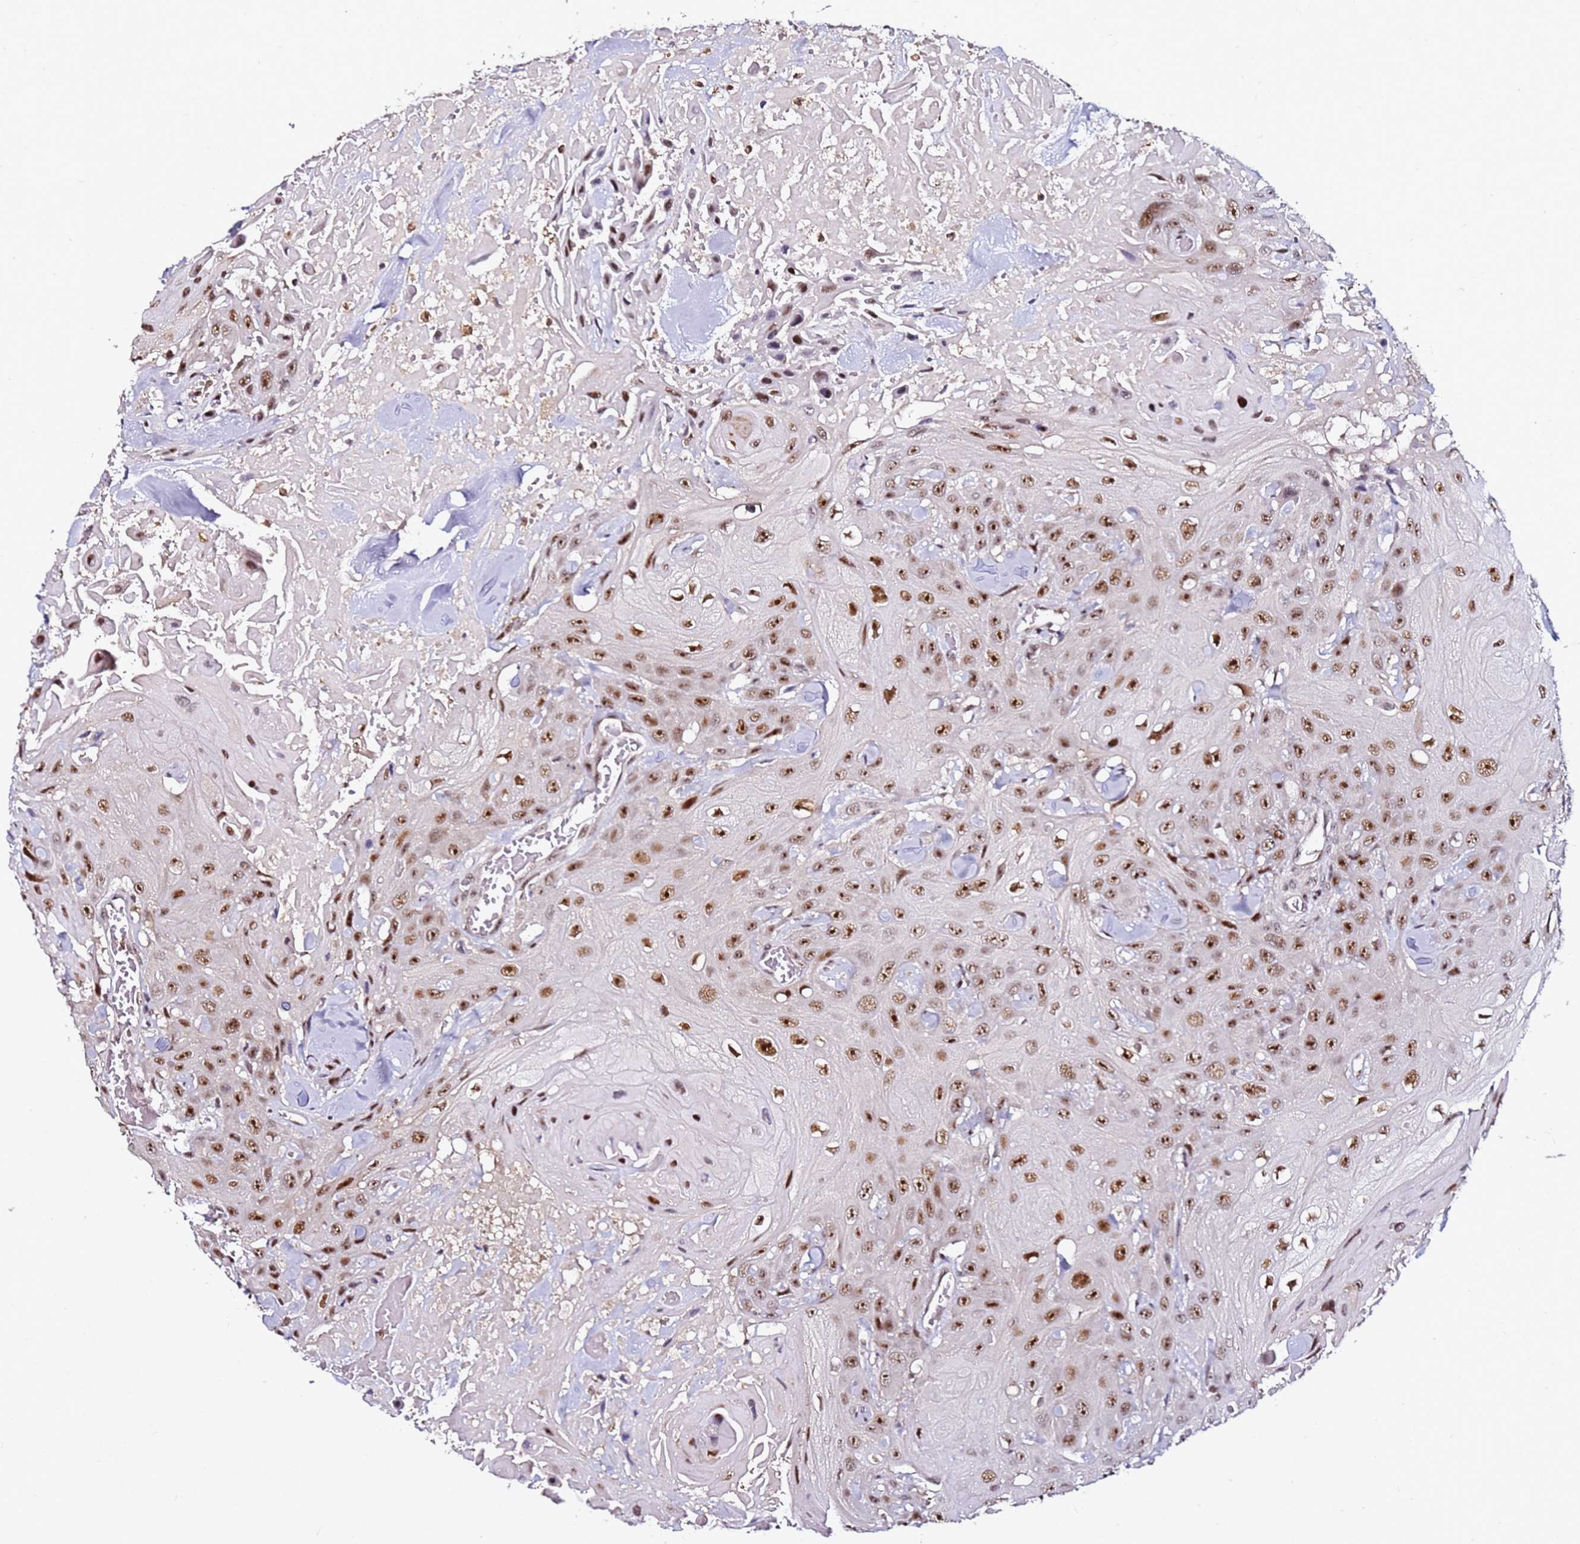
{"staining": {"intensity": "moderate", "quantity": ">75%", "location": "nuclear"}, "tissue": "head and neck cancer", "cell_type": "Tumor cells", "image_type": "cancer", "snomed": [{"axis": "morphology", "description": "Squamous cell carcinoma, NOS"}, {"axis": "topography", "description": "Head-Neck"}], "caption": "This photomicrograph shows head and neck cancer stained with immunohistochemistry to label a protein in brown. The nuclear of tumor cells show moderate positivity for the protein. Nuclei are counter-stained blue.", "gene": "FCF1", "patient": {"sex": "male", "age": 81}}